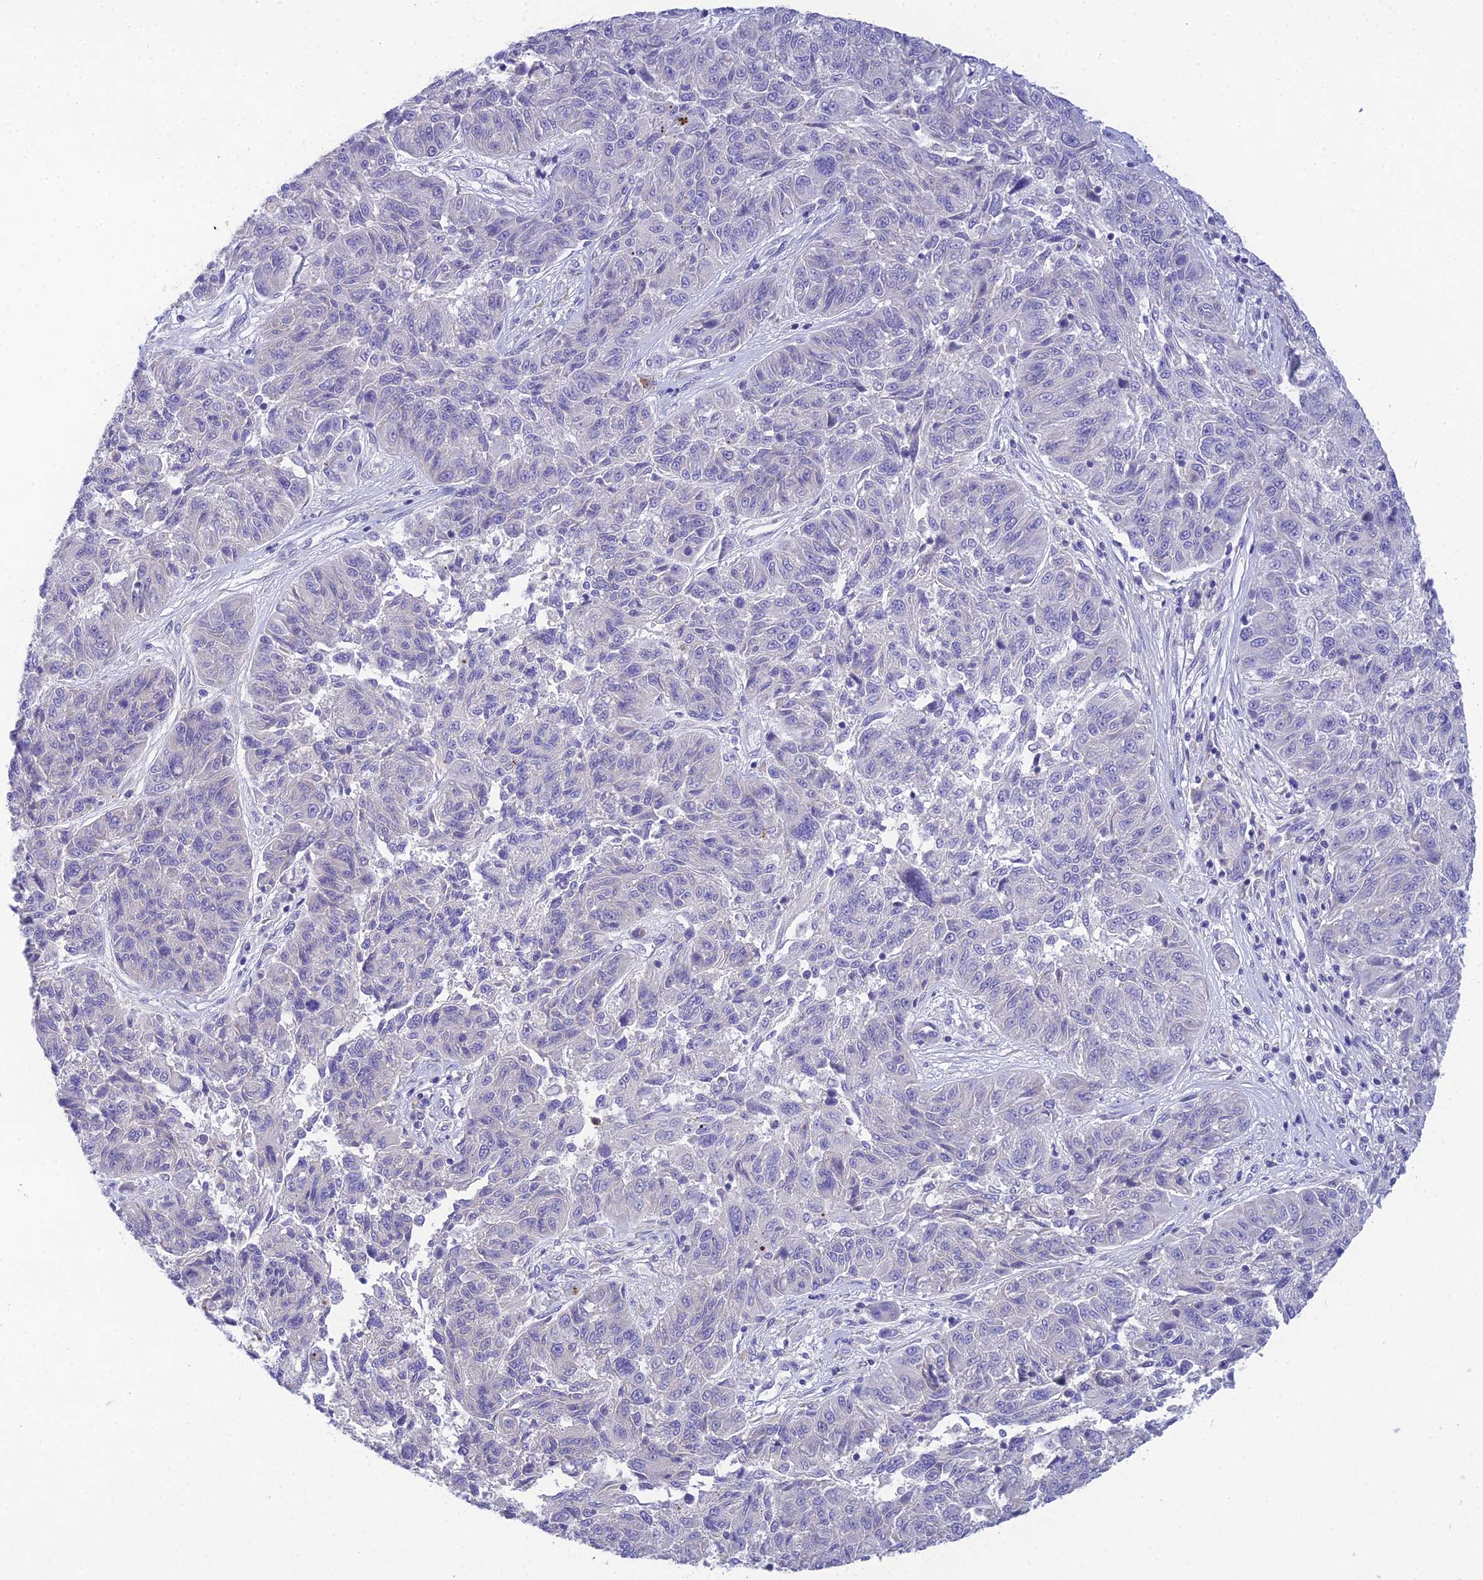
{"staining": {"intensity": "negative", "quantity": "none", "location": "none"}, "tissue": "melanoma", "cell_type": "Tumor cells", "image_type": "cancer", "snomed": [{"axis": "morphology", "description": "Malignant melanoma, NOS"}, {"axis": "topography", "description": "Skin"}], "caption": "Immunohistochemistry photomicrograph of neoplastic tissue: malignant melanoma stained with DAB (3,3'-diaminobenzidine) shows no significant protein positivity in tumor cells.", "gene": "KIAA0408", "patient": {"sex": "male", "age": 53}}